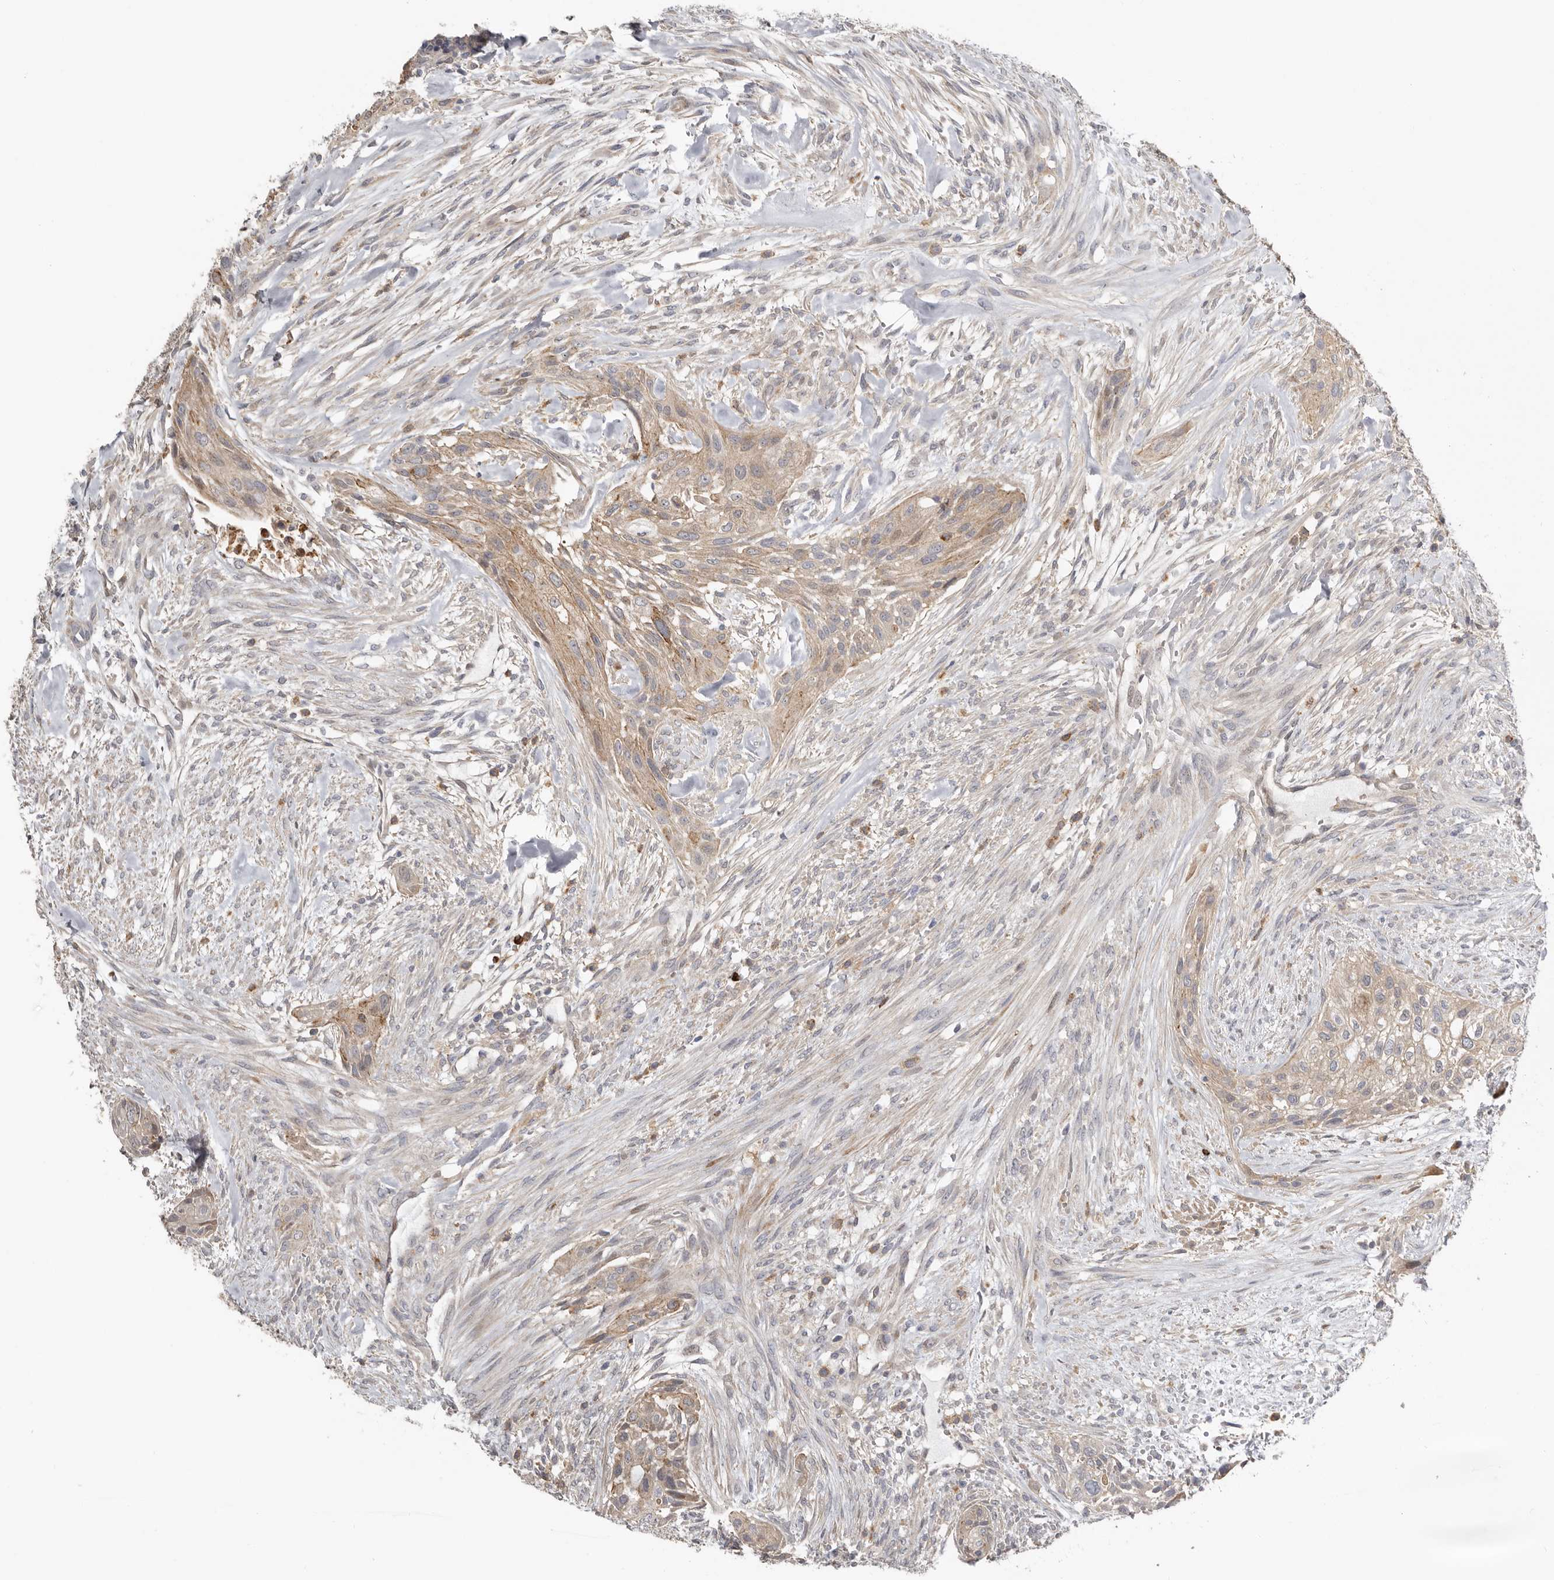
{"staining": {"intensity": "moderate", "quantity": ">75%", "location": "cytoplasmic/membranous"}, "tissue": "urothelial cancer", "cell_type": "Tumor cells", "image_type": "cancer", "snomed": [{"axis": "morphology", "description": "Urothelial carcinoma, High grade"}, {"axis": "topography", "description": "Urinary bladder"}], "caption": "Protein staining of urothelial cancer tissue demonstrates moderate cytoplasmic/membranous expression in approximately >75% of tumor cells. (Stains: DAB (3,3'-diaminobenzidine) in brown, nuclei in blue, Microscopy: brightfield microscopy at high magnification).", "gene": "MSRB2", "patient": {"sex": "male", "age": 35}}